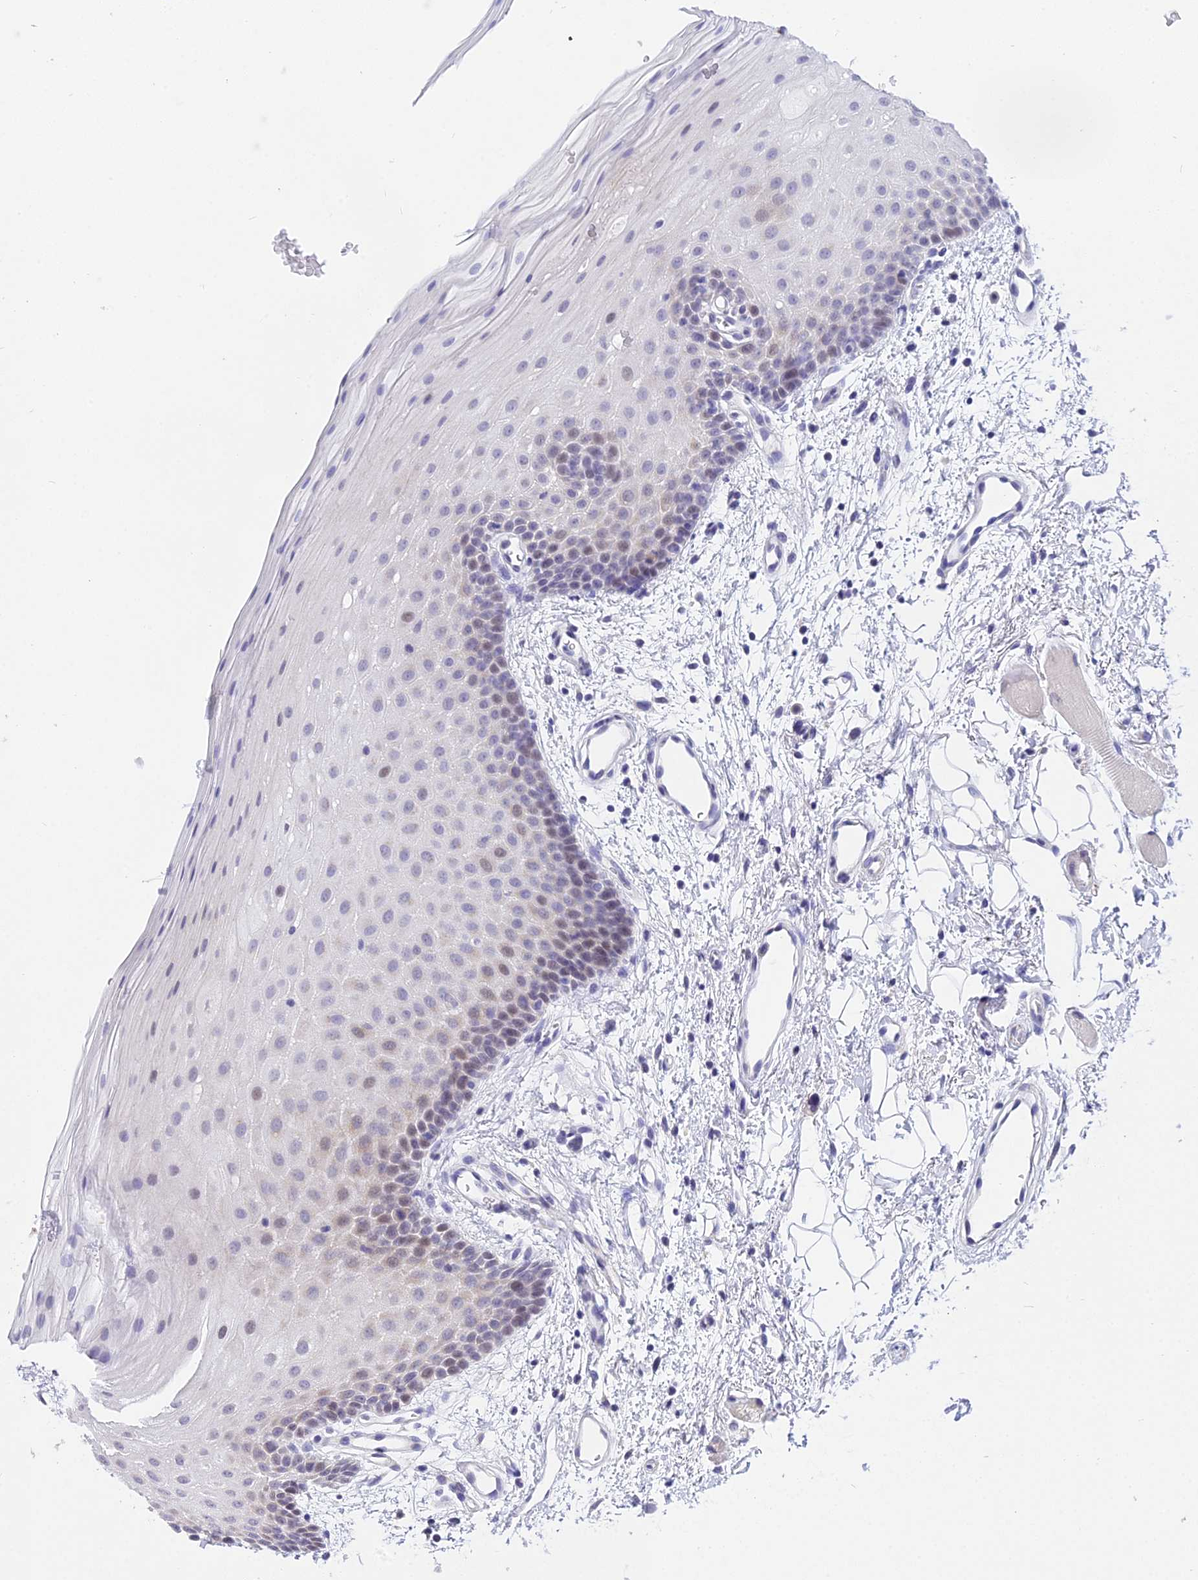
{"staining": {"intensity": "weak", "quantity": "25%-75%", "location": "nuclear"}, "tissue": "oral mucosa", "cell_type": "Squamous epithelial cells", "image_type": "normal", "snomed": [{"axis": "morphology", "description": "Normal tissue, NOS"}, {"axis": "topography", "description": "Oral tissue"}], "caption": "Brown immunohistochemical staining in normal oral mucosa exhibits weak nuclear staining in approximately 25%-75% of squamous epithelial cells. Using DAB (3,3'-diaminobenzidine) (brown) and hematoxylin (blue) stains, captured at high magnification using brightfield microscopy.", "gene": "DEFB107A", "patient": {"sex": "male", "age": 68}}